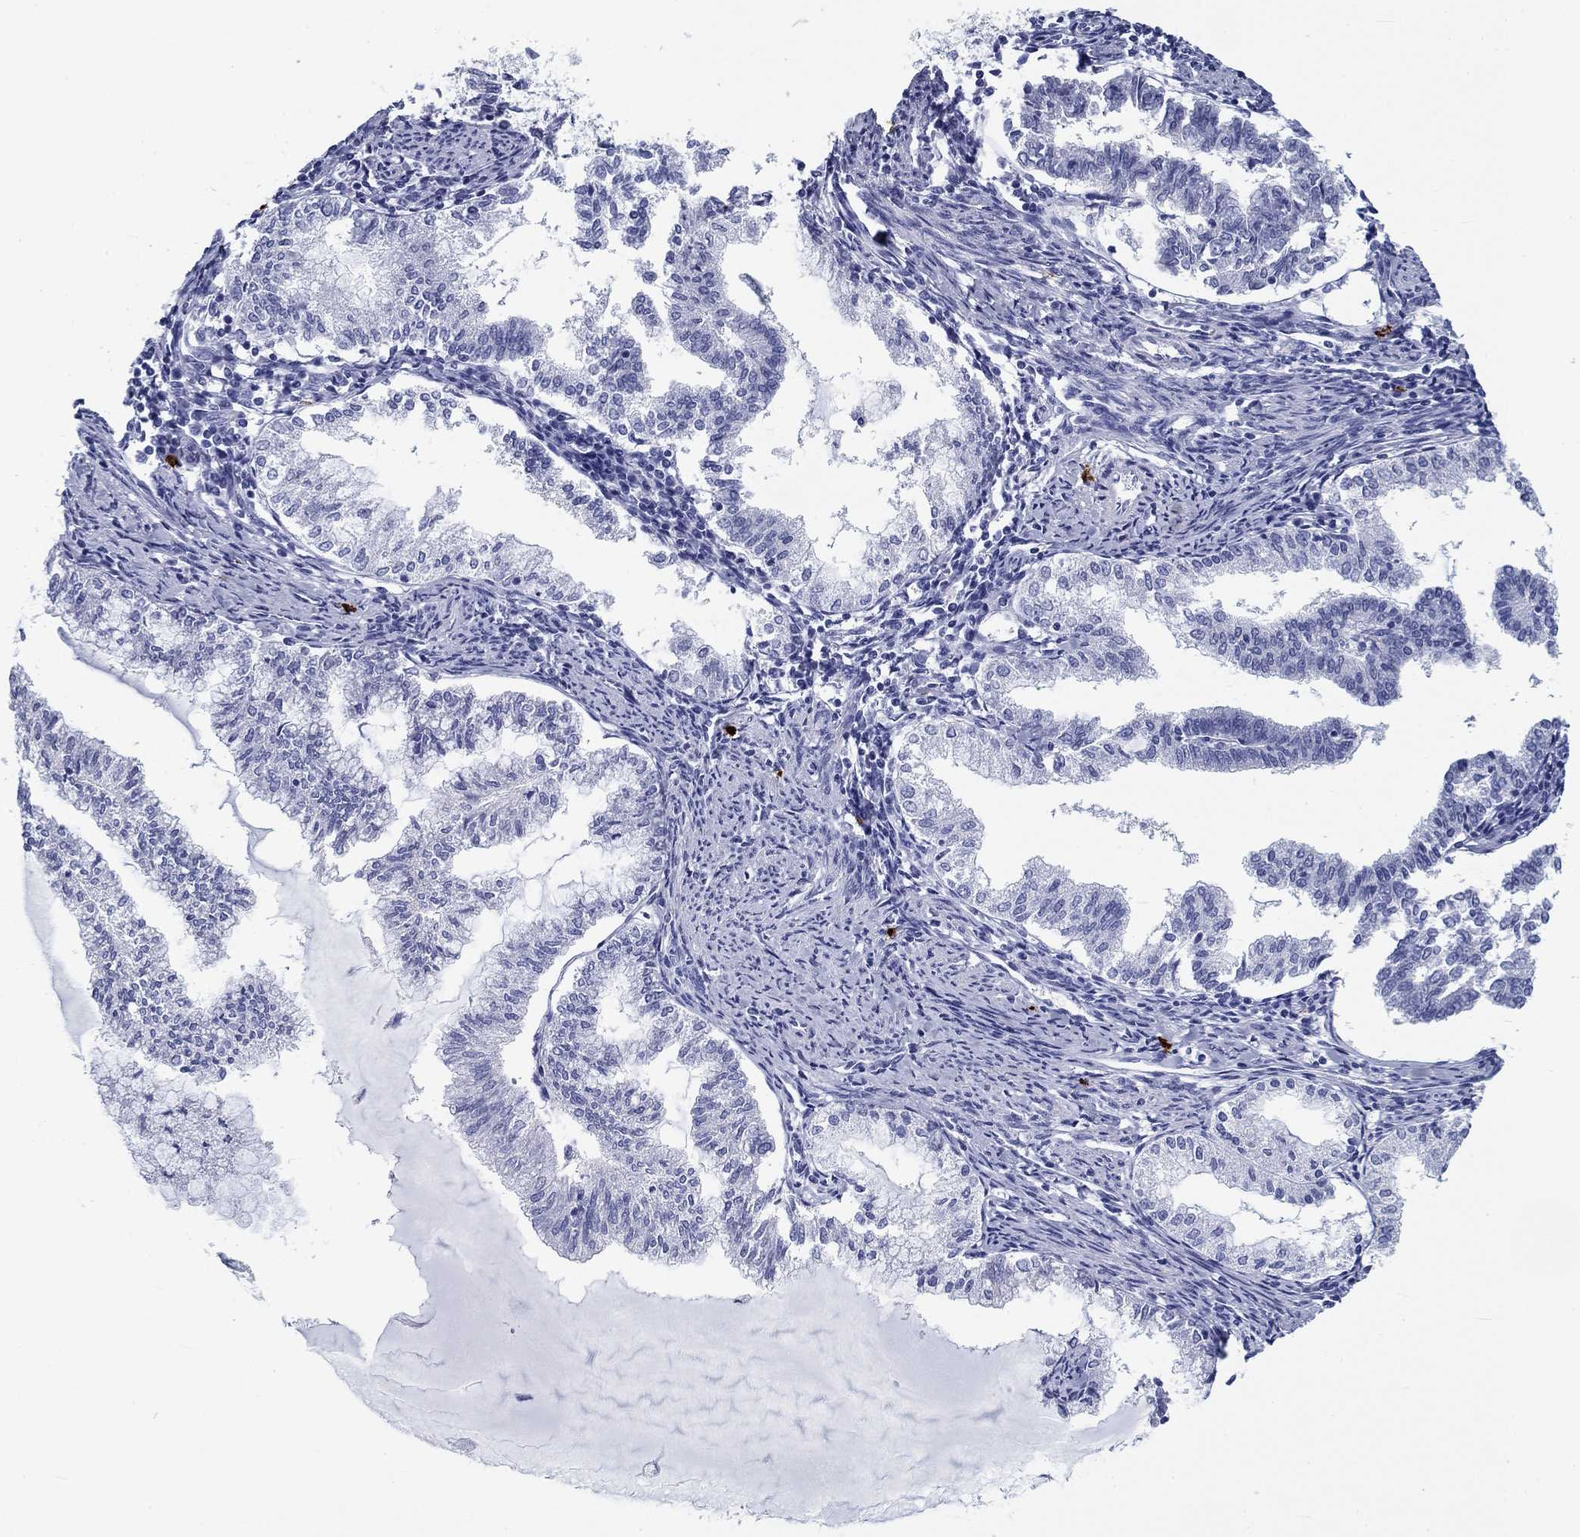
{"staining": {"intensity": "negative", "quantity": "none", "location": "none"}, "tissue": "endometrial cancer", "cell_type": "Tumor cells", "image_type": "cancer", "snomed": [{"axis": "morphology", "description": "Adenocarcinoma, NOS"}, {"axis": "topography", "description": "Endometrium"}], "caption": "This image is of adenocarcinoma (endometrial) stained with immunohistochemistry (IHC) to label a protein in brown with the nuclei are counter-stained blue. There is no positivity in tumor cells. (Immunohistochemistry, brightfield microscopy, high magnification).", "gene": "CD40LG", "patient": {"sex": "female", "age": 79}}